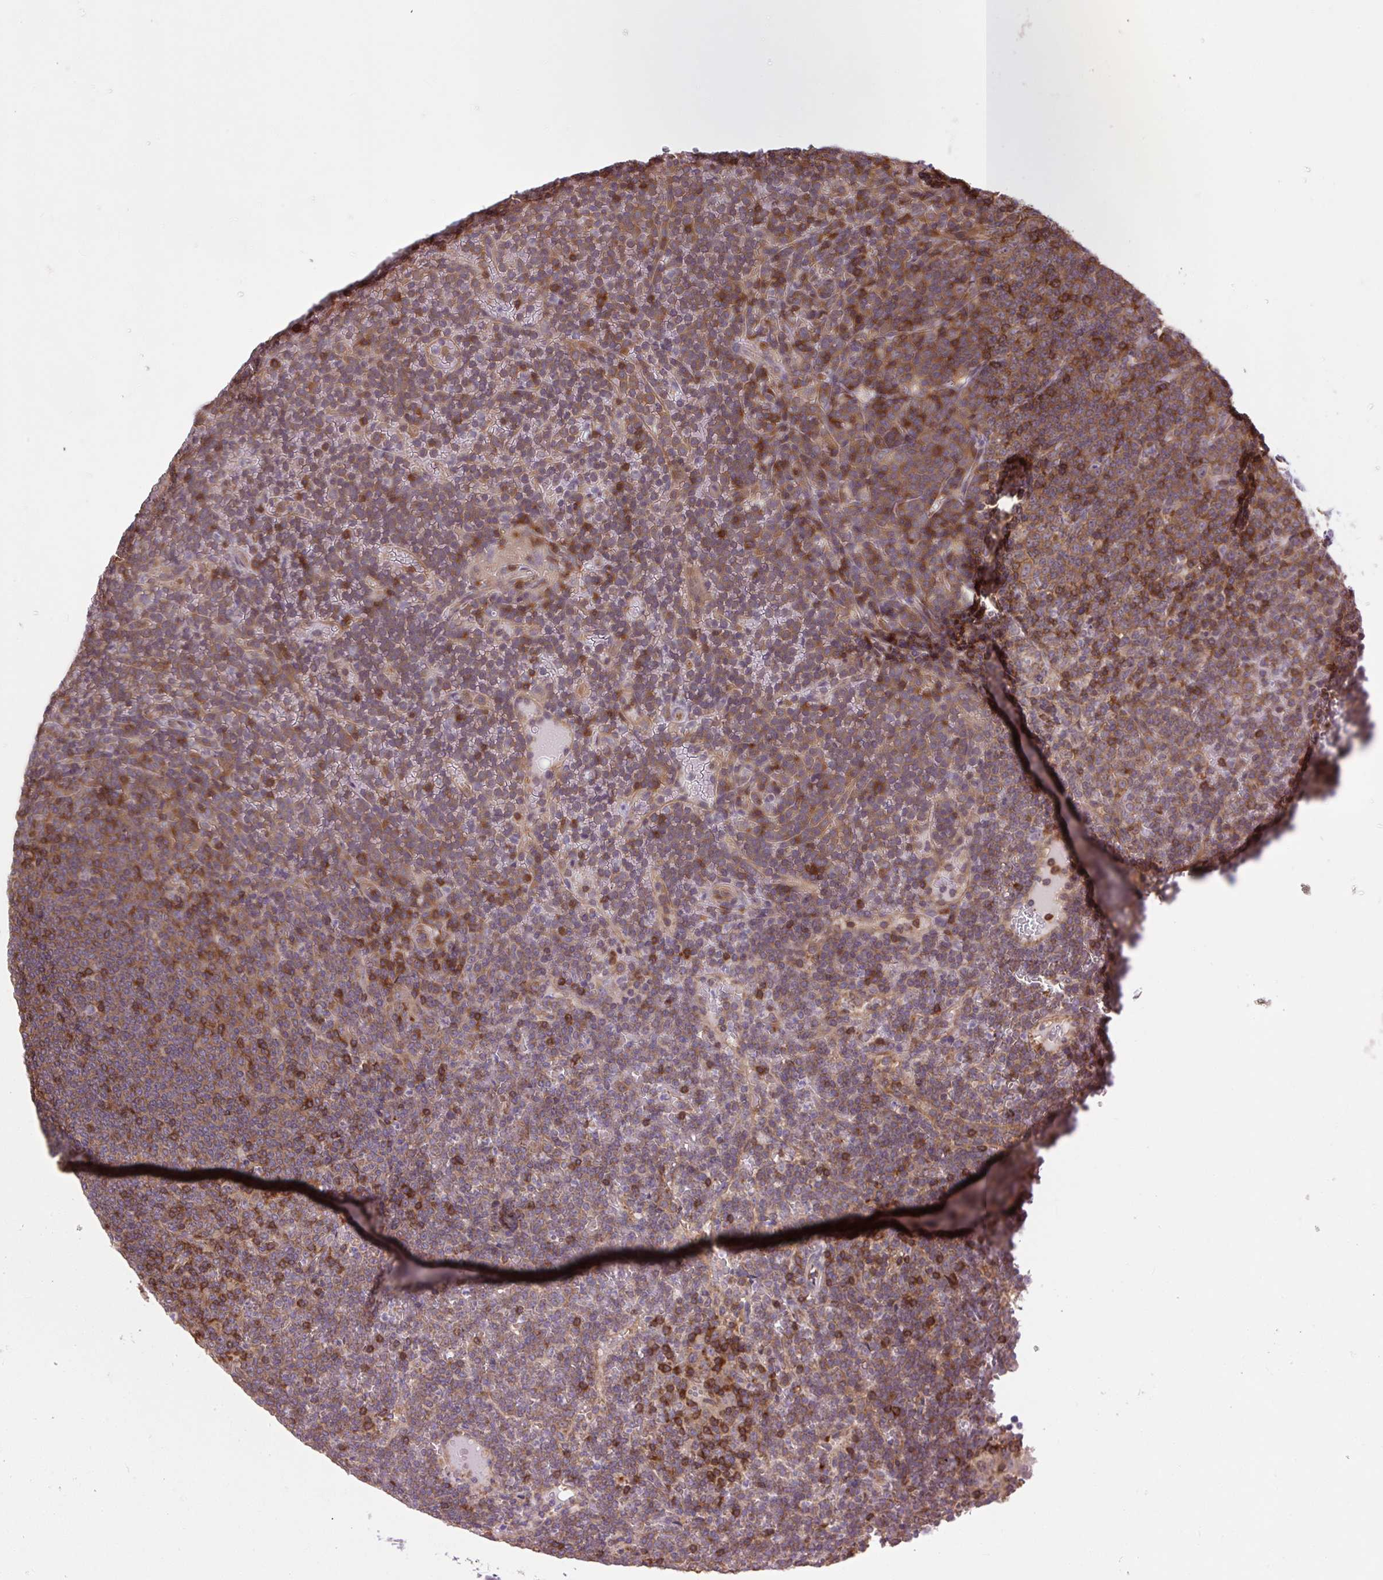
{"staining": {"intensity": "moderate", "quantity": "25%-75%", "location": "cytoplasmic/membranous"}, "tissue": "lymphoma", "cell_type": "Tumor cells", "image_type": "cancer", "snomed": [{"axis": "morphology", "description": "Malignant lymphoma, non-Hodgkin's type, Low grade"}, {"axis": "topography", "description": "Spleen"}], "caption": "The micrograph exhibits staining of malignant lymphoma, non-Hodgkin's type (low-grade), revealing moderate cytoplasmic/membranous protein expression (brown color) within tumor cells.", "gene": "PLCG1", "patient": {"sex": "female", "age": 19}}